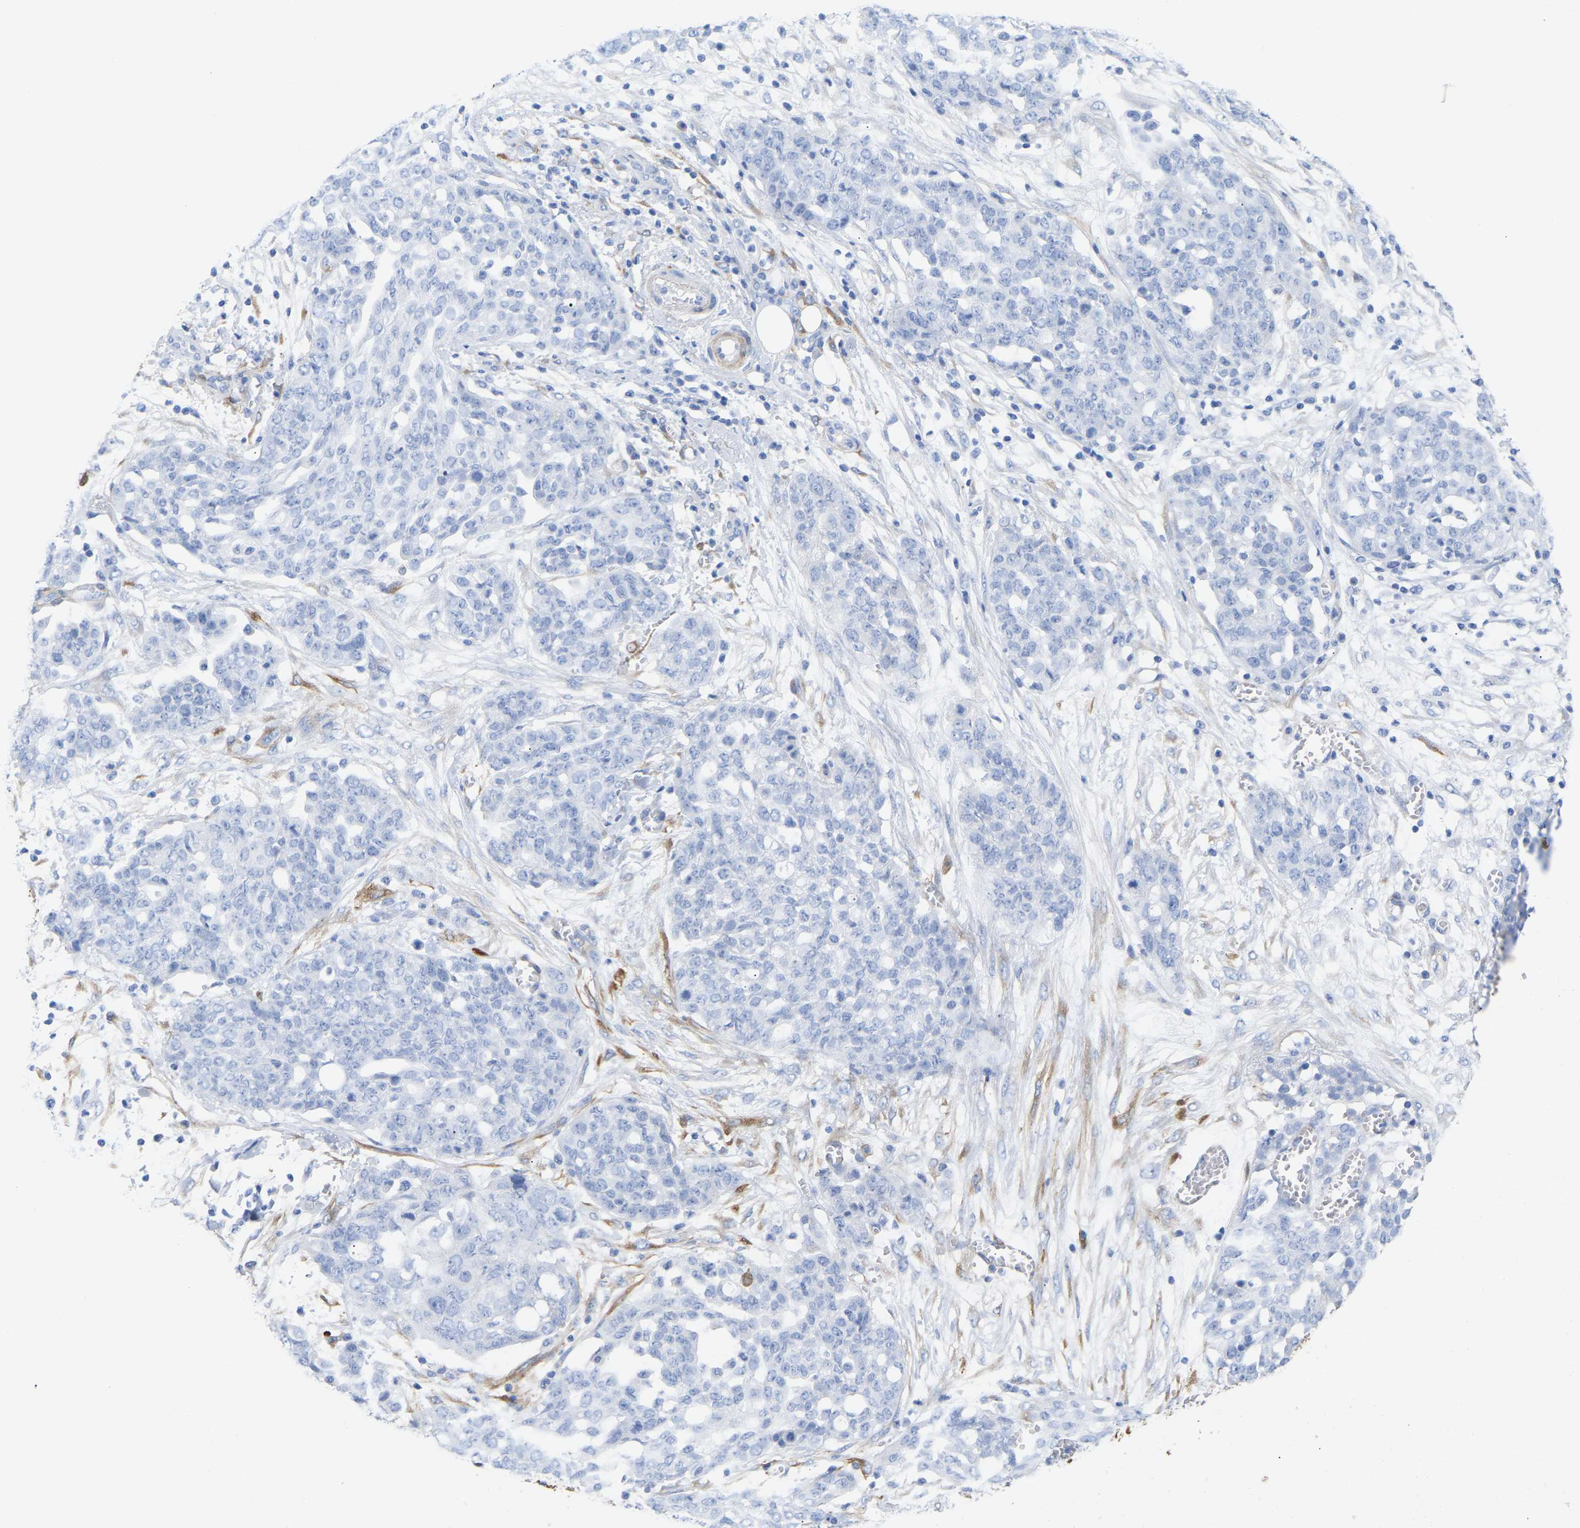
{"staining": {"intensity": "negative", "quantity": "none", "location": "none"}, "tissue": "ovarian cancer", "cell_type": "Tumor cells", "image_type": "cancer", "snomed": [{"axis": "morphology", "description": "Cystadenocarcinoma, serous, NOS"}, {"axis": "topography", "description": "Soft tissue"}, {"axis": "topography", "description": "Ovary"}], "caption": "Tumor cells are negative for brown protein staining in ovarian cancer.", "gene": "AMPH", "patient": {"sex": "female", "age": 57}}